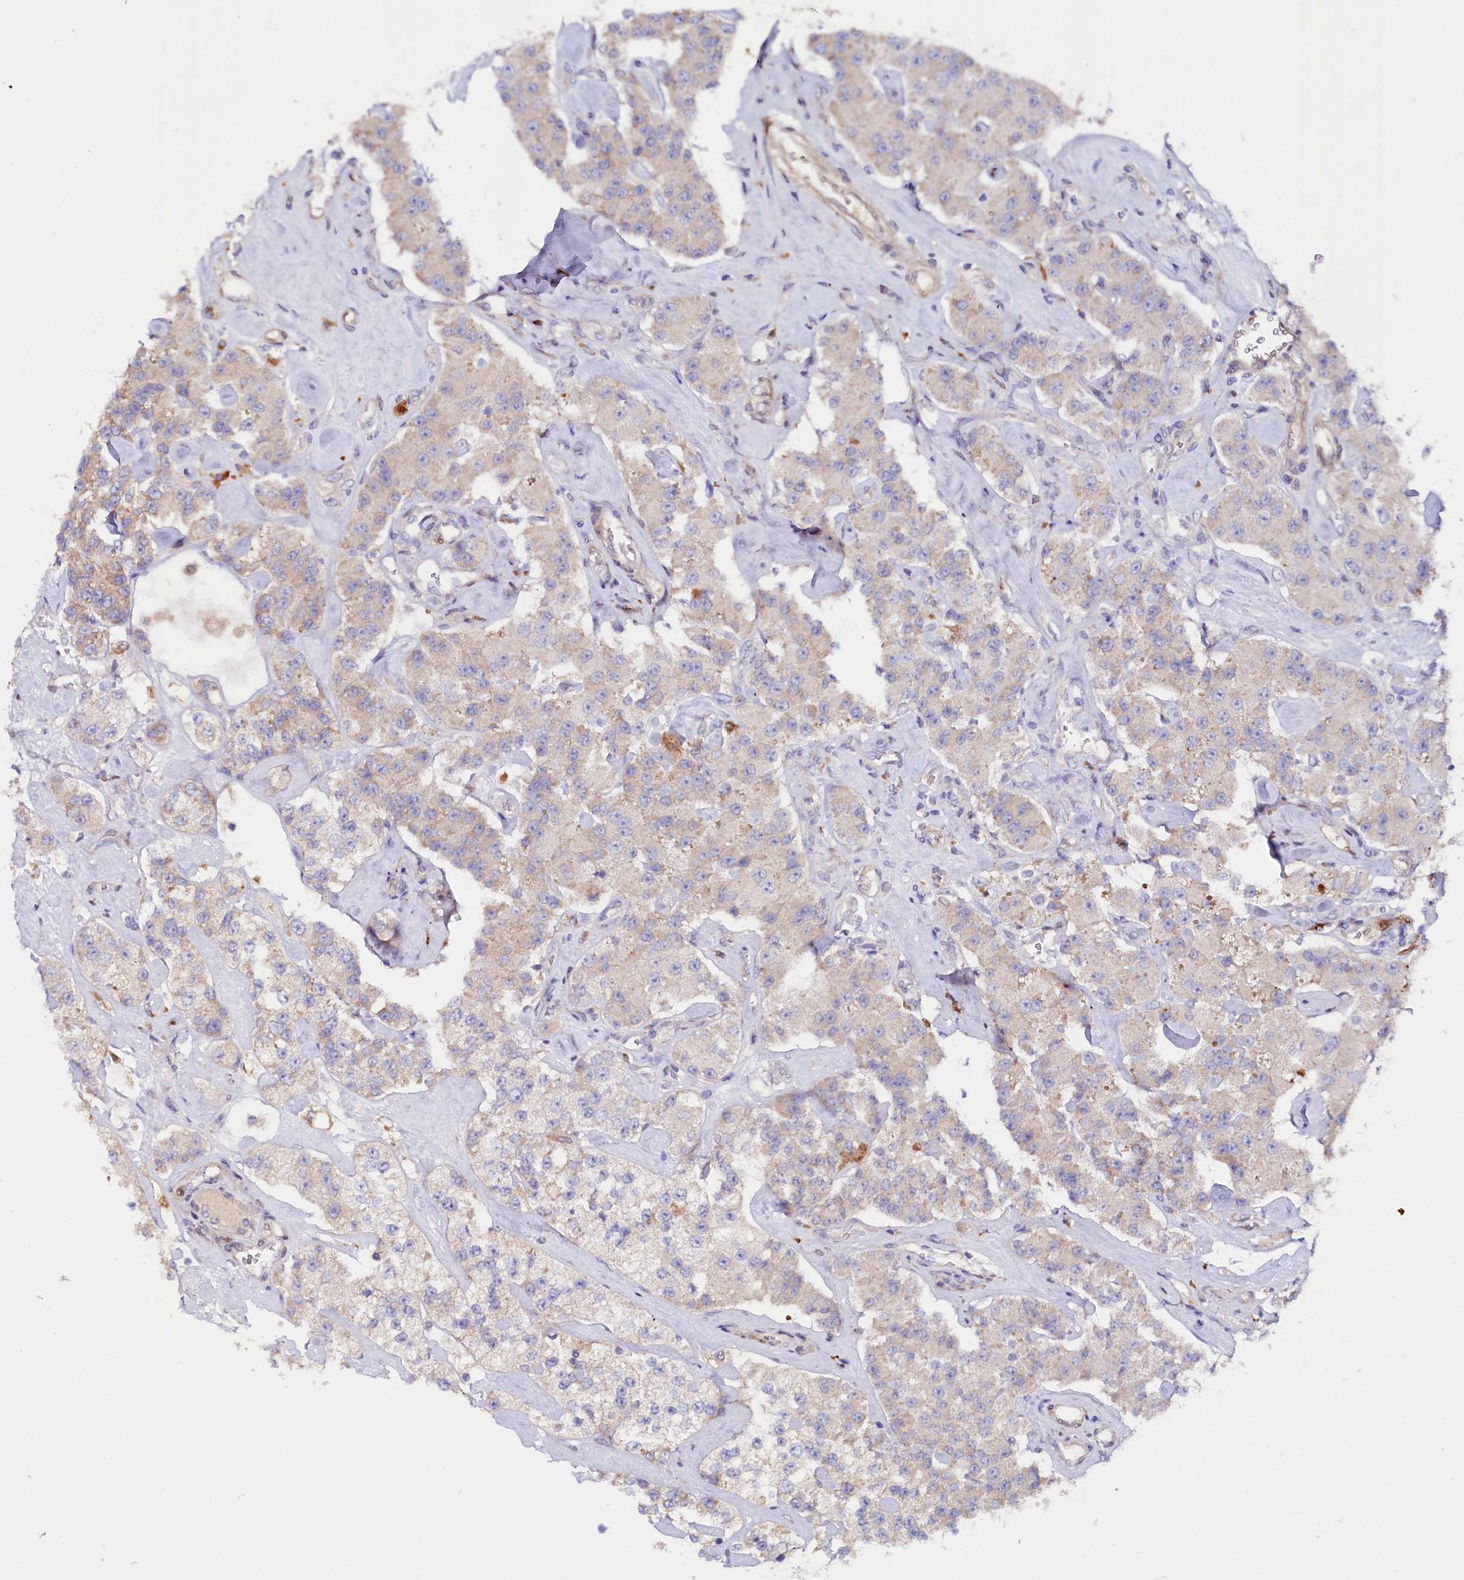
{"staining": {"intensity": "negative", "quantity": "none", "location": "none"}, "tissue": "carcinoid", "cell_type": "Tumor cells", "image_type": "cancer", "snomed": [{"axis": "morphology", "description": "Carcinoid, malignant, NOS"}, {"axis": "topography", "description": "Pancreas"}], "caption": "A high-resolution photomicrograph shows immunohistochemistry staining of malignant carcinoid, which demonstrates no significant staining in tumor cells.", "gene": "IL17RD", "patient": {"sex": "male", "age": 41}}